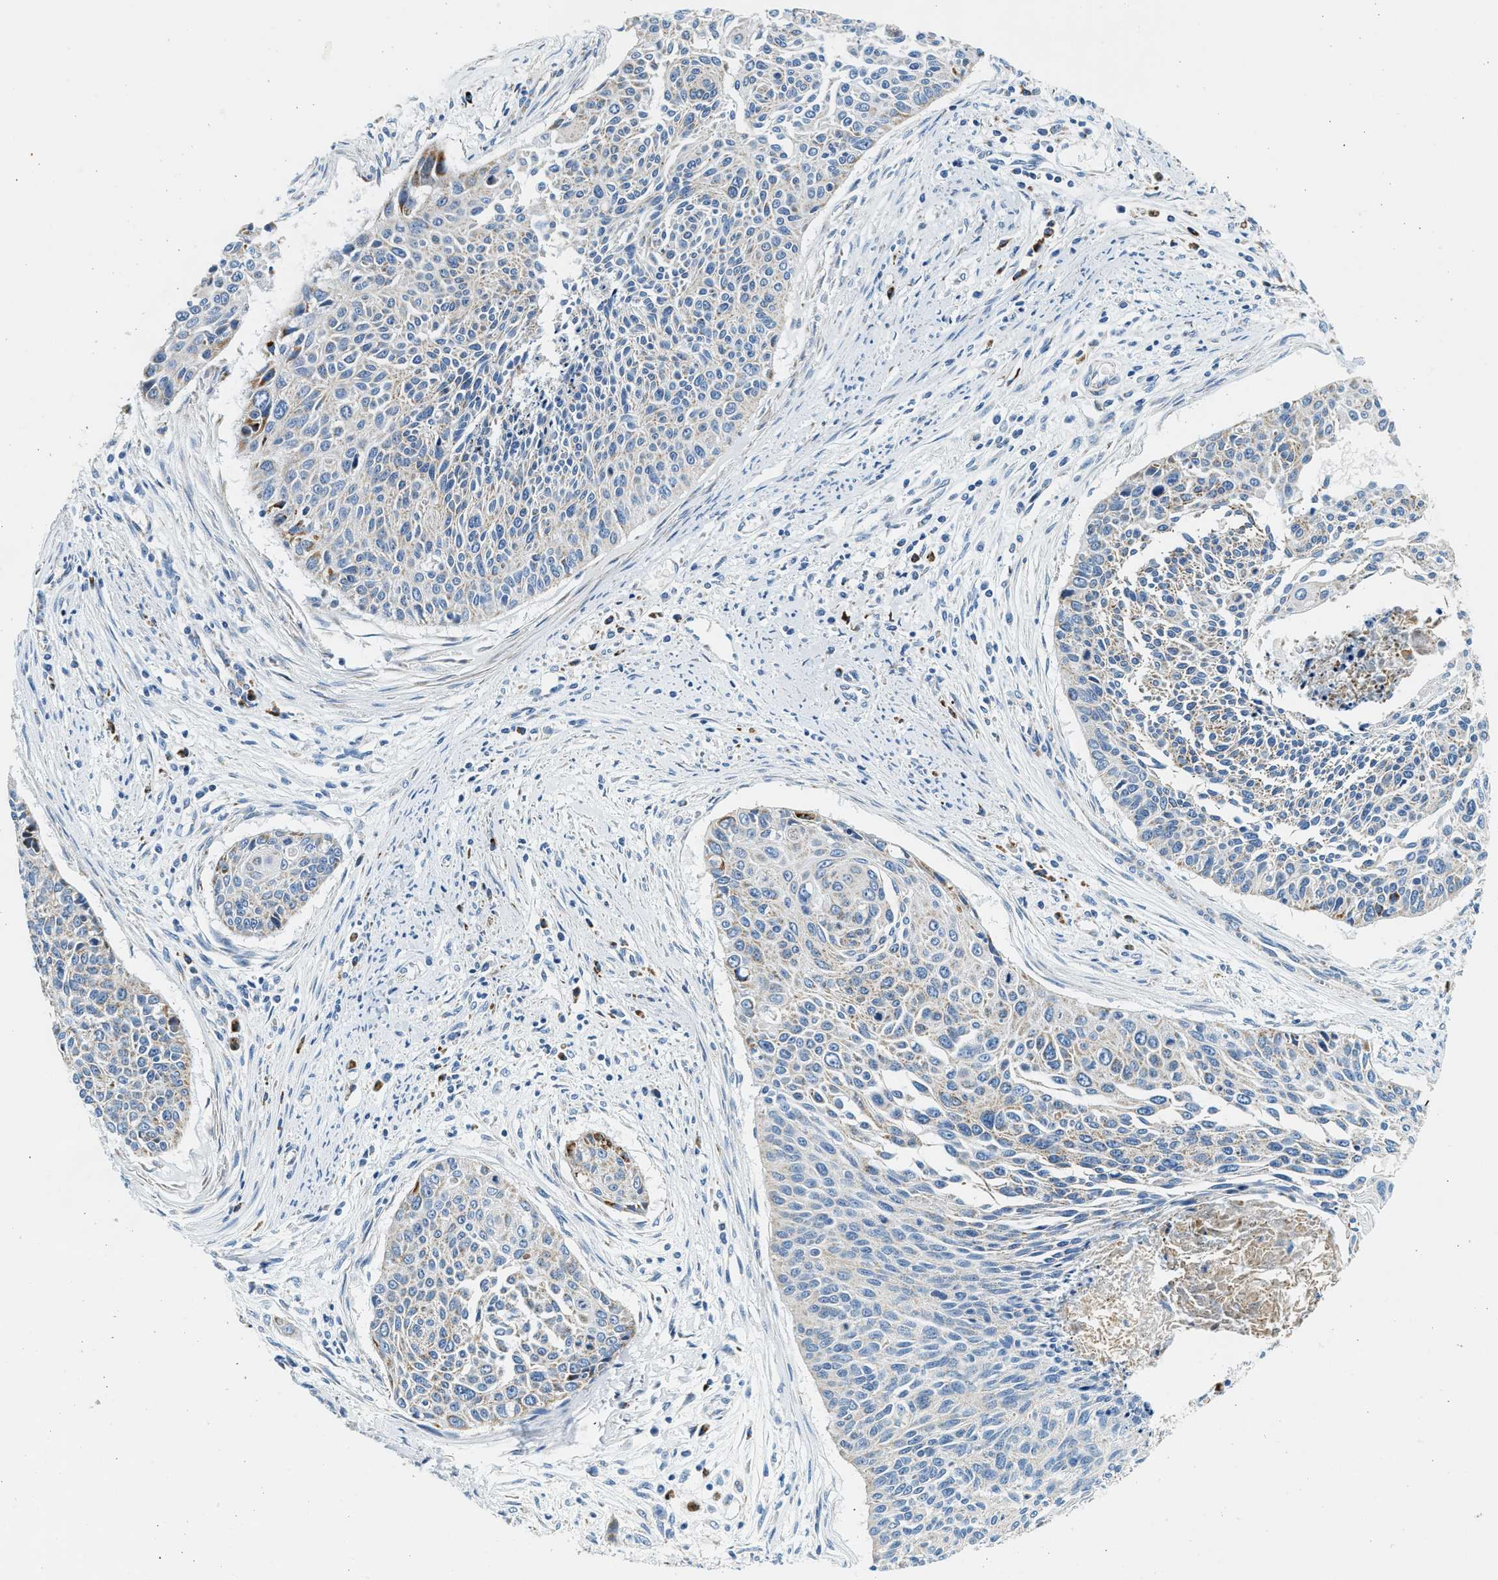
{"staining": {"intensity": "negative", "quantity": "none", "location": "none"}, "tissue": "cervical cancer", "cell_type": "Tumor cells", "image_type": "cancer", "snomed": [{"axis": "morphology", "description": "Squamous cell carcinoma, NOS"}, {"axis": "topography", "description": "Cervix"}], "caption": "A photomicrograph of cervical cancer stained for a protein displays no brown staining in tumor cells. (DAB (3,3'-diaminobenzidine) IHC, high magnification).", "gene": "KCNMB3", "patient": {"sex": "female", "age": 55}}